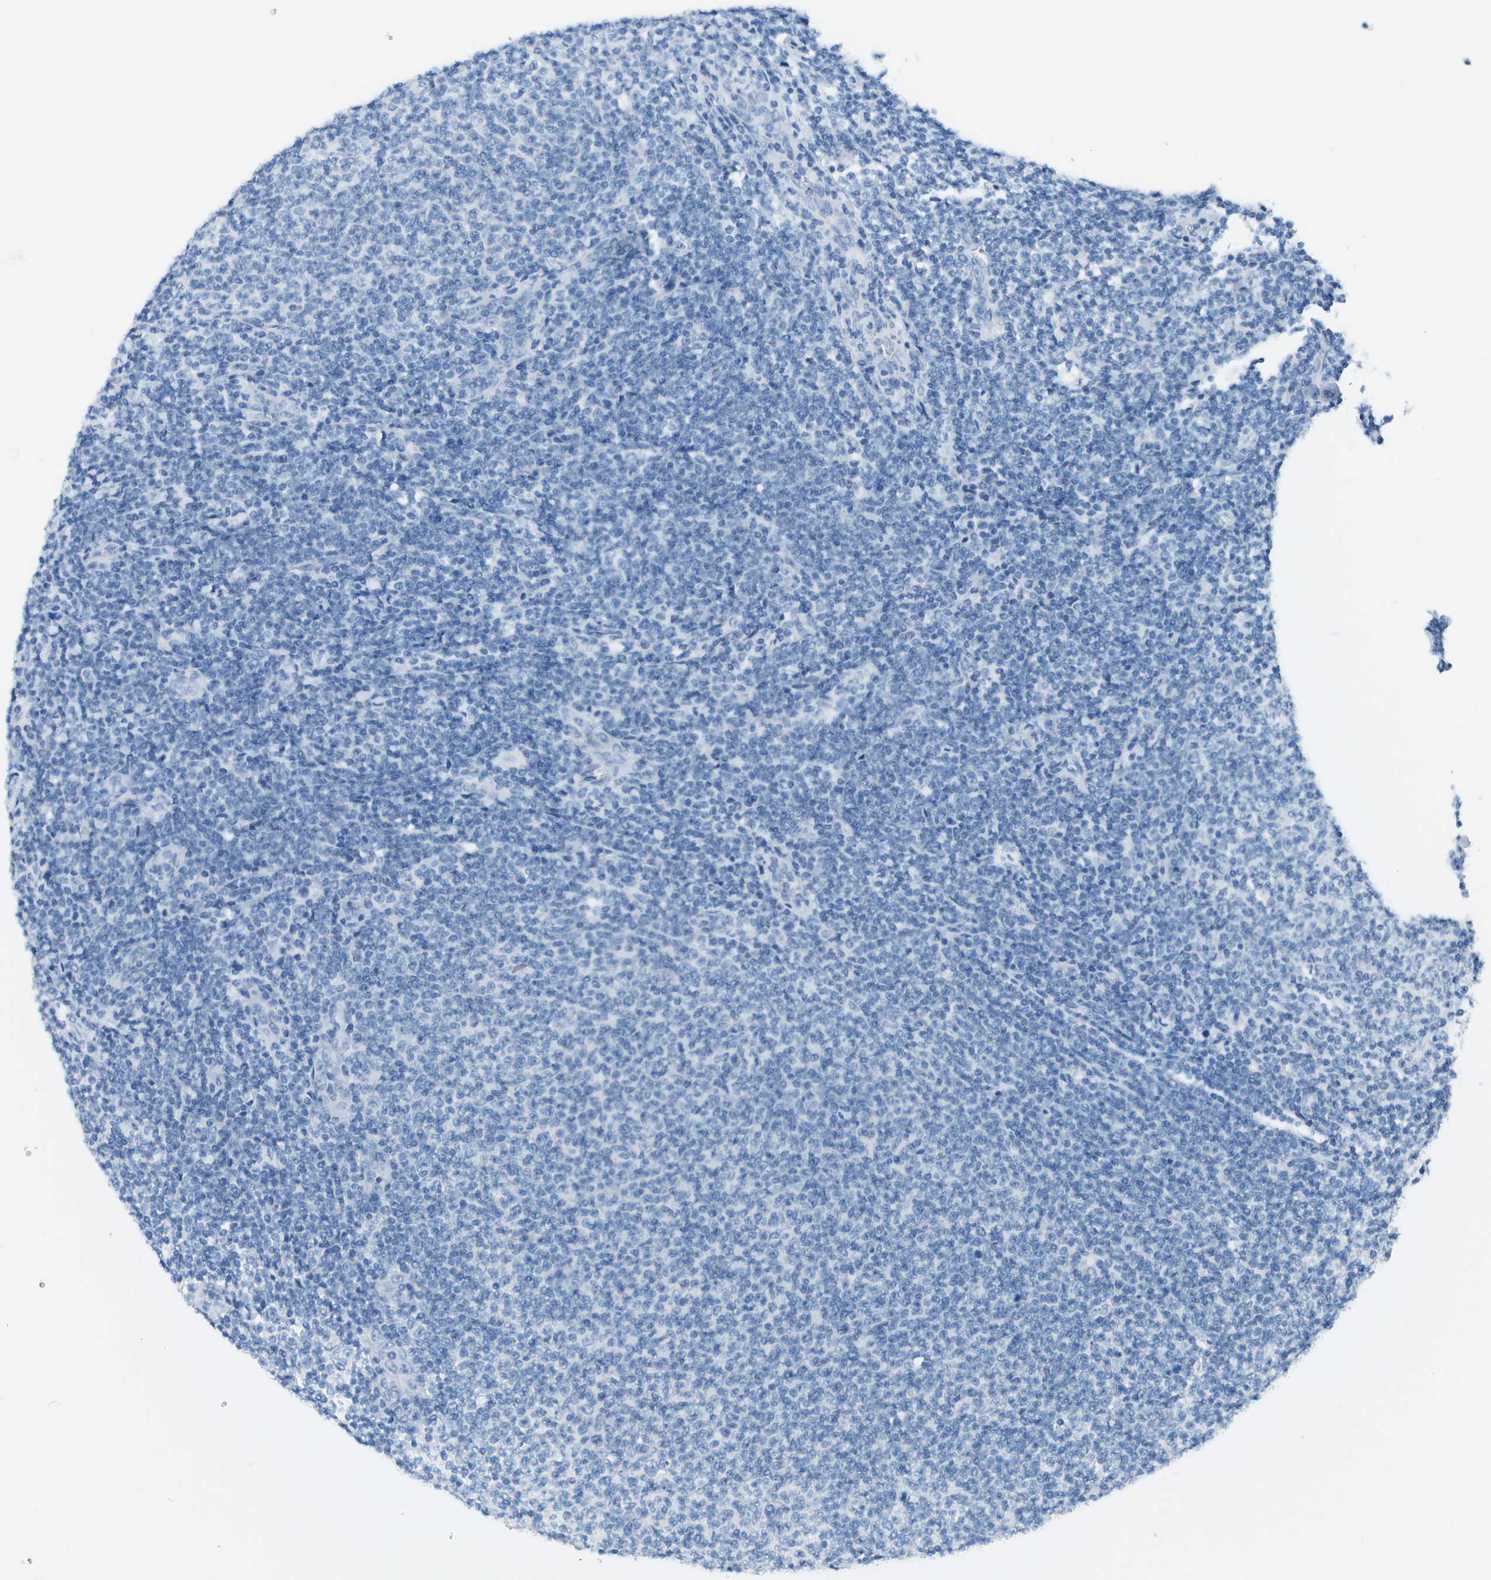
{"staining": {"intensity": "negative", "quantity": "none", "location": "none"}, "tissue": "lymphoma", "cell_type": "Tumor cells", "image_type": "cancer", "snomed": [{"axis": "morphology", "description": "Malignant lymphoma, non-Hodgkin's type, Low grade"}, {"axis": "topography", "description": "Lymph node"}], "caption": "Tumor cells show no significant protein positivity in low-grade malignant lymphoma, non-Hodgkin's type.", "gene": "C1S", "patient": {"sex": "male", "age": 66}}